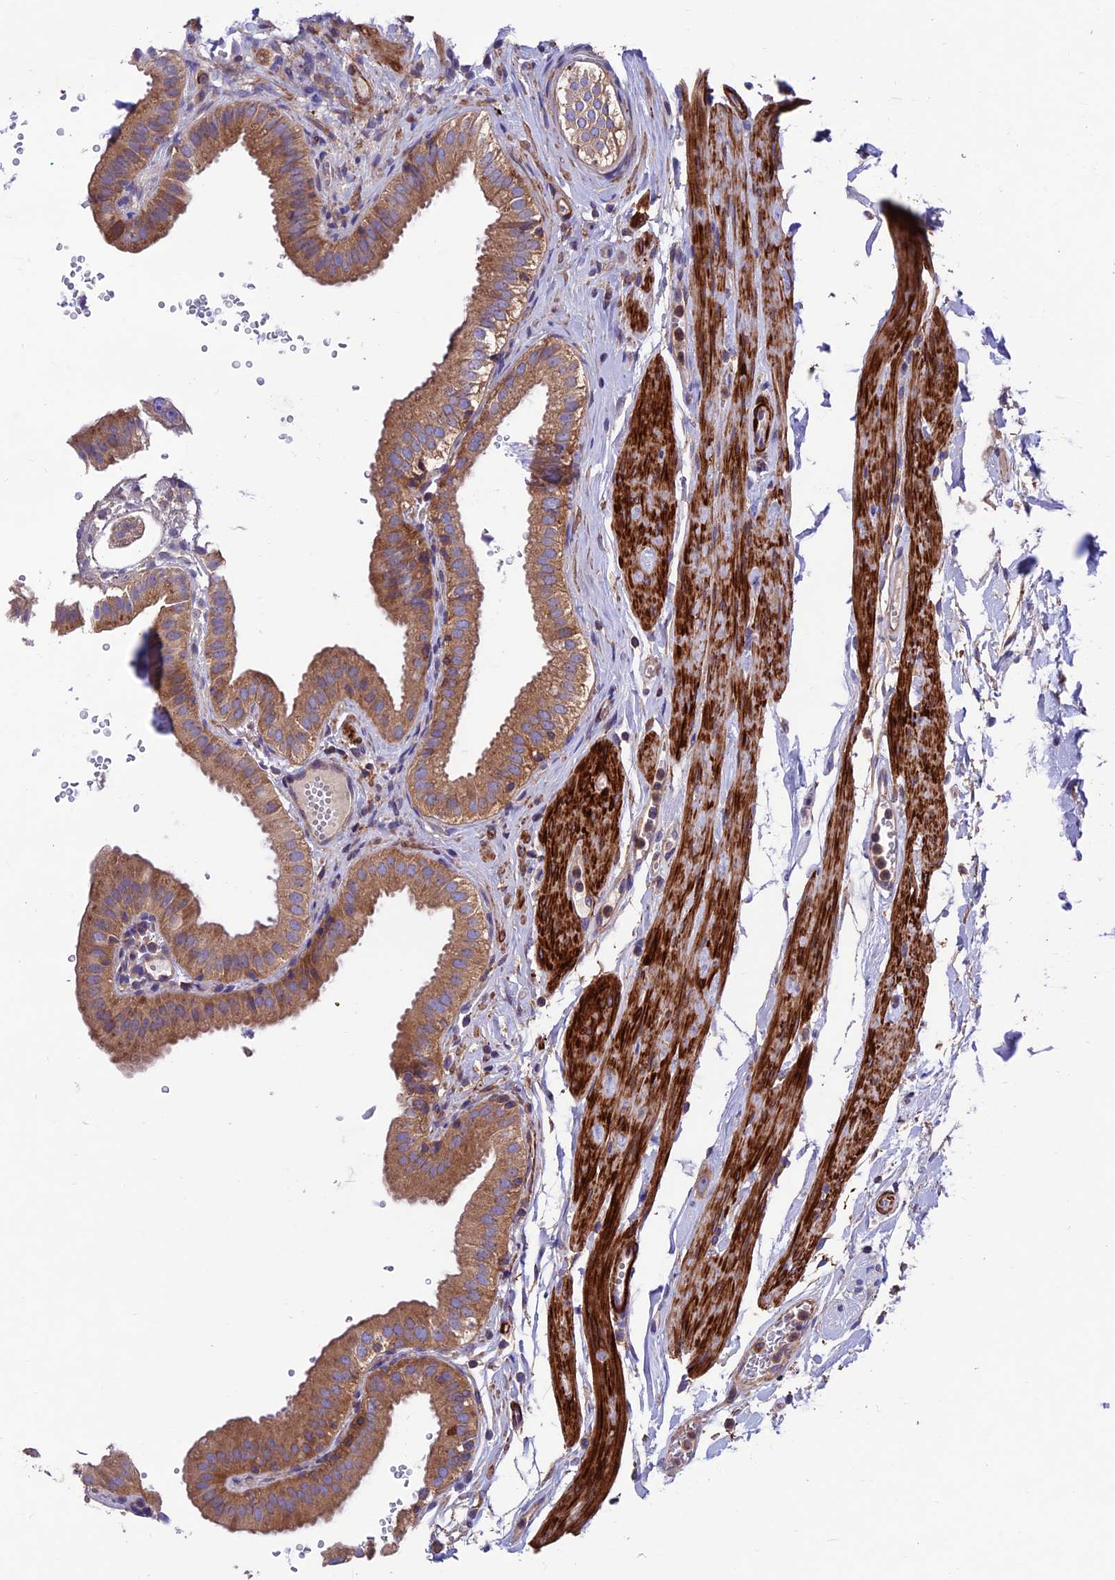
{"staining": {"intensity": "strong", "quantity": ">75%", "location": "cytoplasmic/membranous"}, "tissue": "gallbladder", "cell_type": "Glandular cells", "image_type": "normal", "snomed": [{"axis": "morphology", "description": "Normal tissue, NOS"}, {"axis": "topography", "description": "Gallbladder"}], "caption": "Unremarkable gallbladder reveals strong cytoplasmic/membranous staining in approximately >75% of glandular cells, visualized by immunohistochemistry.", "gene": "VPS16", "patient": {"sex": "female", "age": 61}}